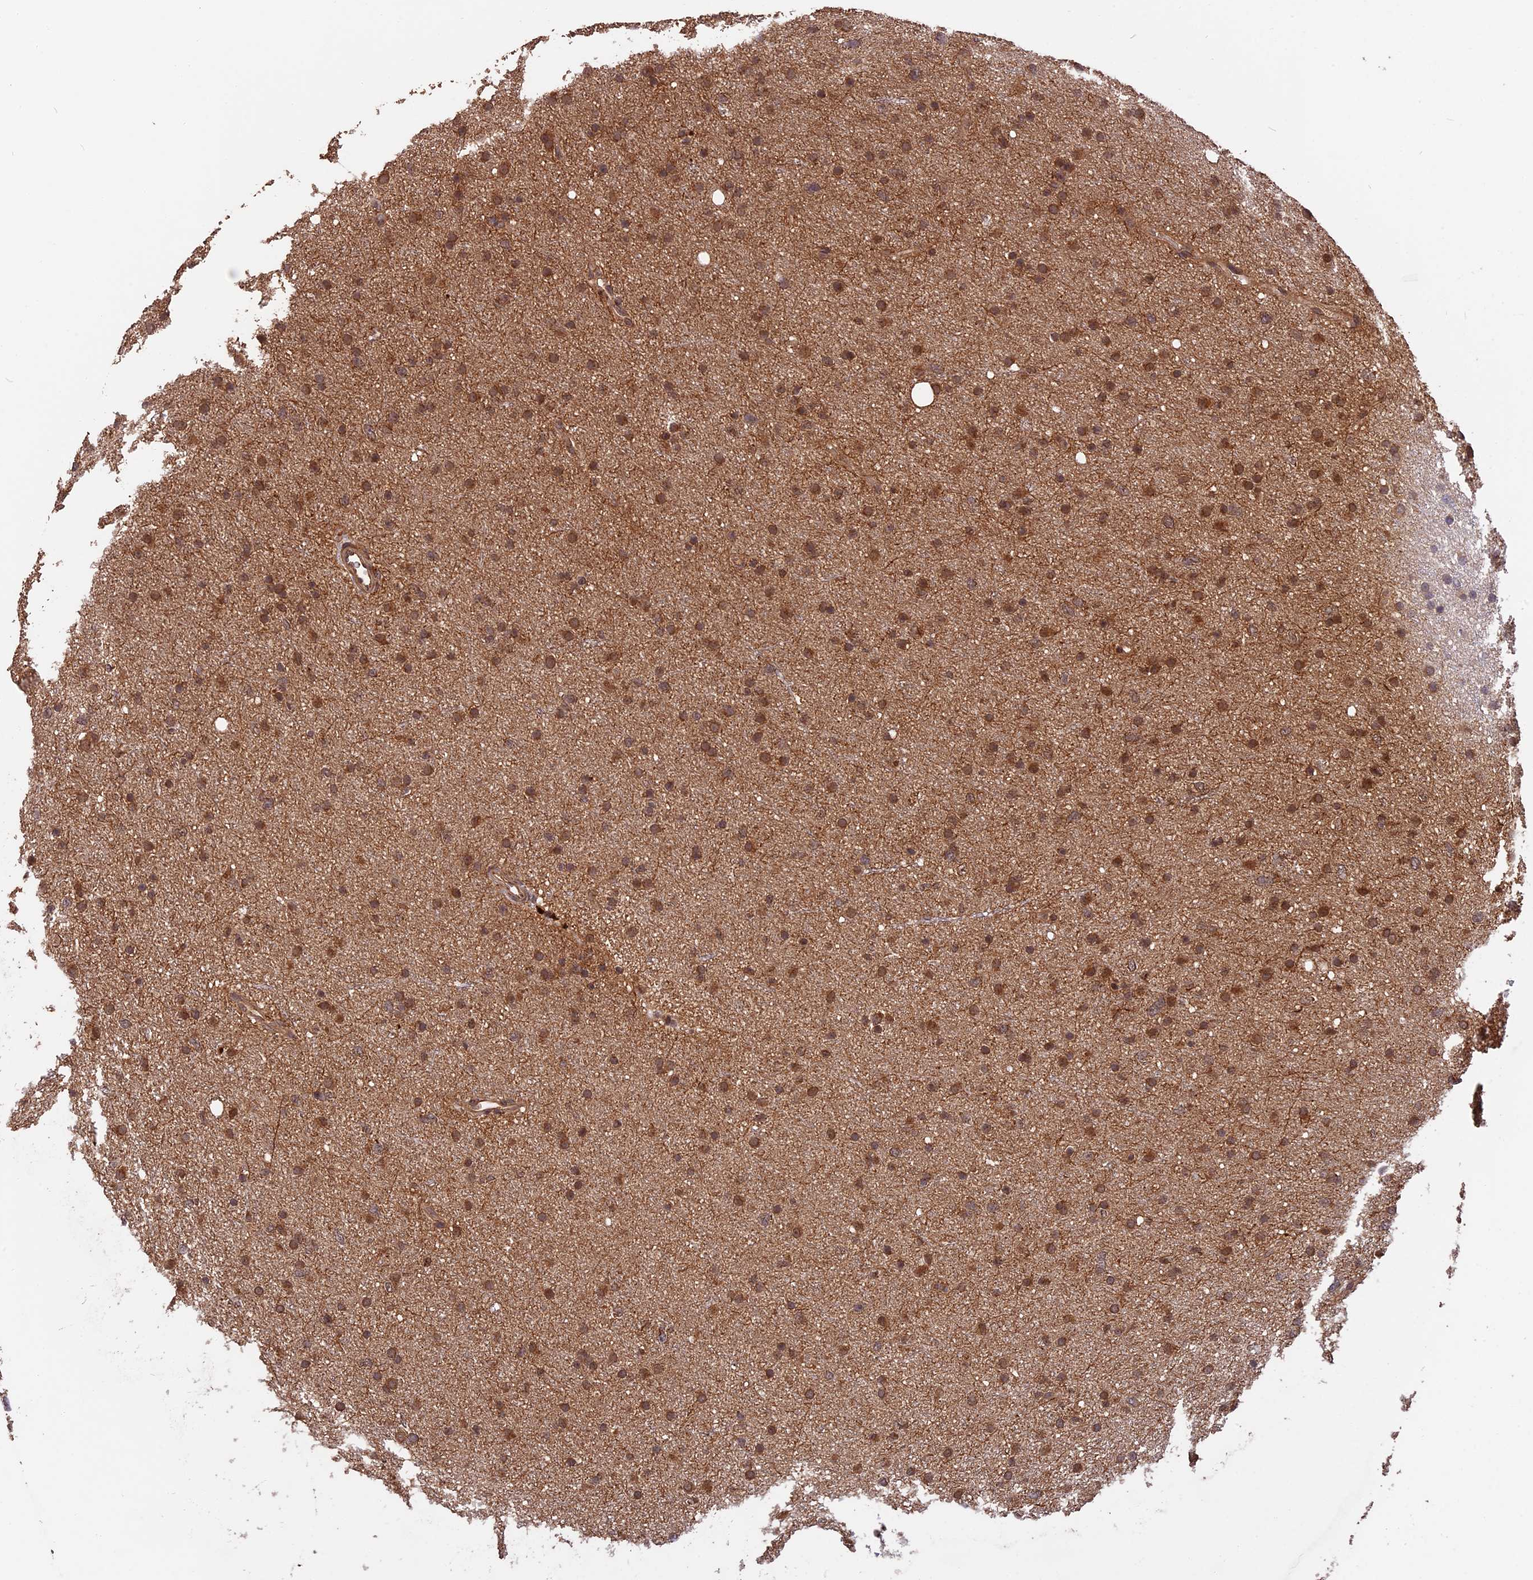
{"staining": {"intensity": "moderate", "quantity": ">75%", "location": "cytoplasmic/membranous"}, "tissue": "glioma", "cell_type": "Tumor cells", "image_type": "cancer", "snomed": [{"axis": "morphology", "description": "Glioma, malignant, Low grade"}, {"axis": "topography", "description": "Cerebral cortex"}], "caption": "Brown immunohistochemical staining in human malignant low-grade glioma shows moderate cytoplasmic/membranous staining in about >75% of tumor cells.", "gene": "ESCO1", "patient": {"sex": "female", "age": 39}}